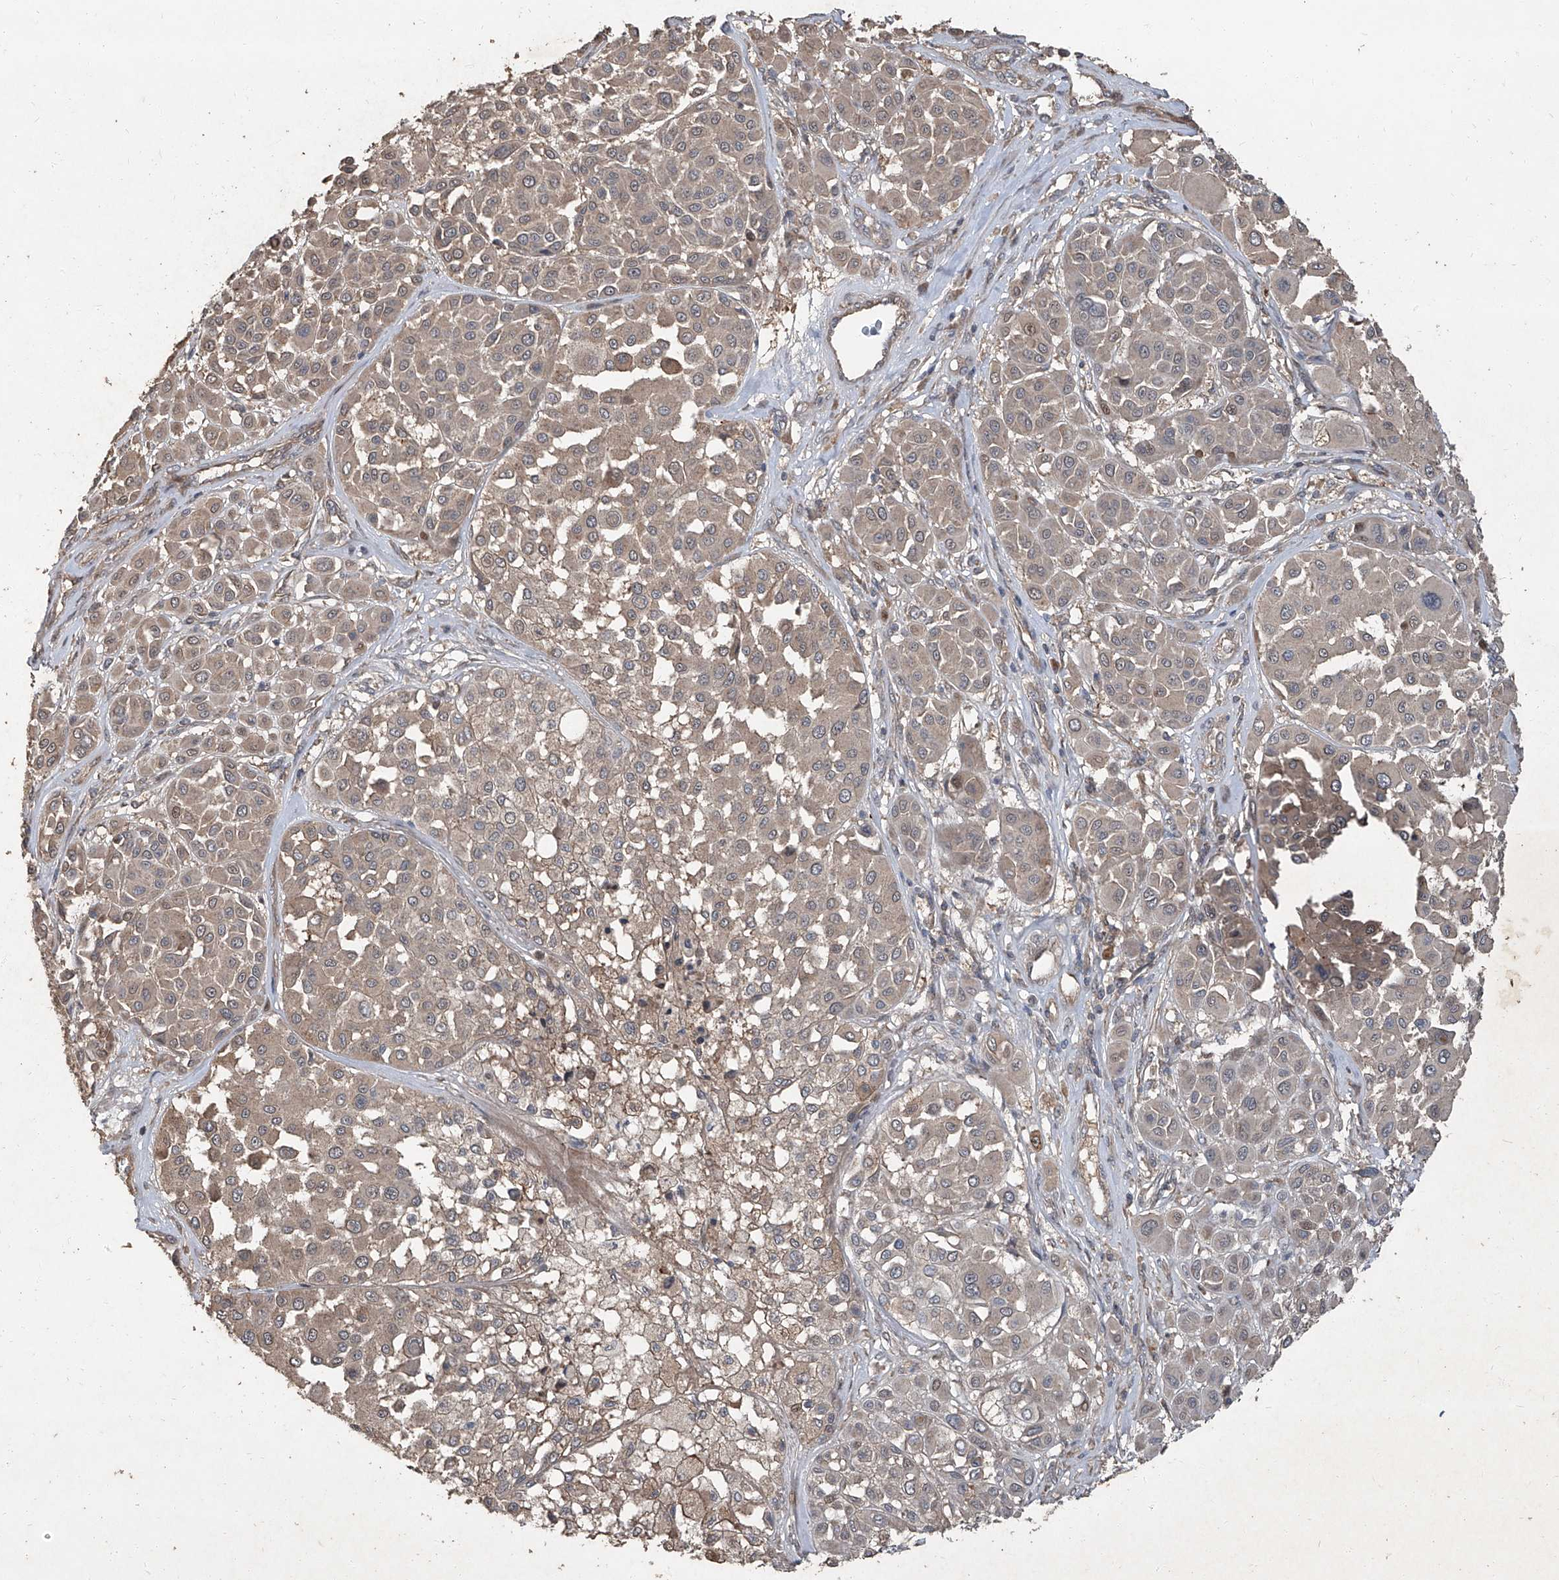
{"staining": {"intensity": "weak", "quantity": "25%-75%", "location": "cytoplasmic/membranous"}, "tissue": "melanoma", "cell_type": "Tumor cells", "image_type": "cancer", "snomed": [{"axis": "morphology", "description": "Malignant melanoma, Metastatic site"}, {"axis": "topography", "description": "Soft tissue"}], "caption": "IHC (DAB (3,3'-diaminobenzidine)) staining of melanoma demonstrates weak cytoplasmic/membranous protein staining in about 25%-75% of tumor cells.", "gene": "CCN1", "patient": {"sex": "male", "age": 41}}